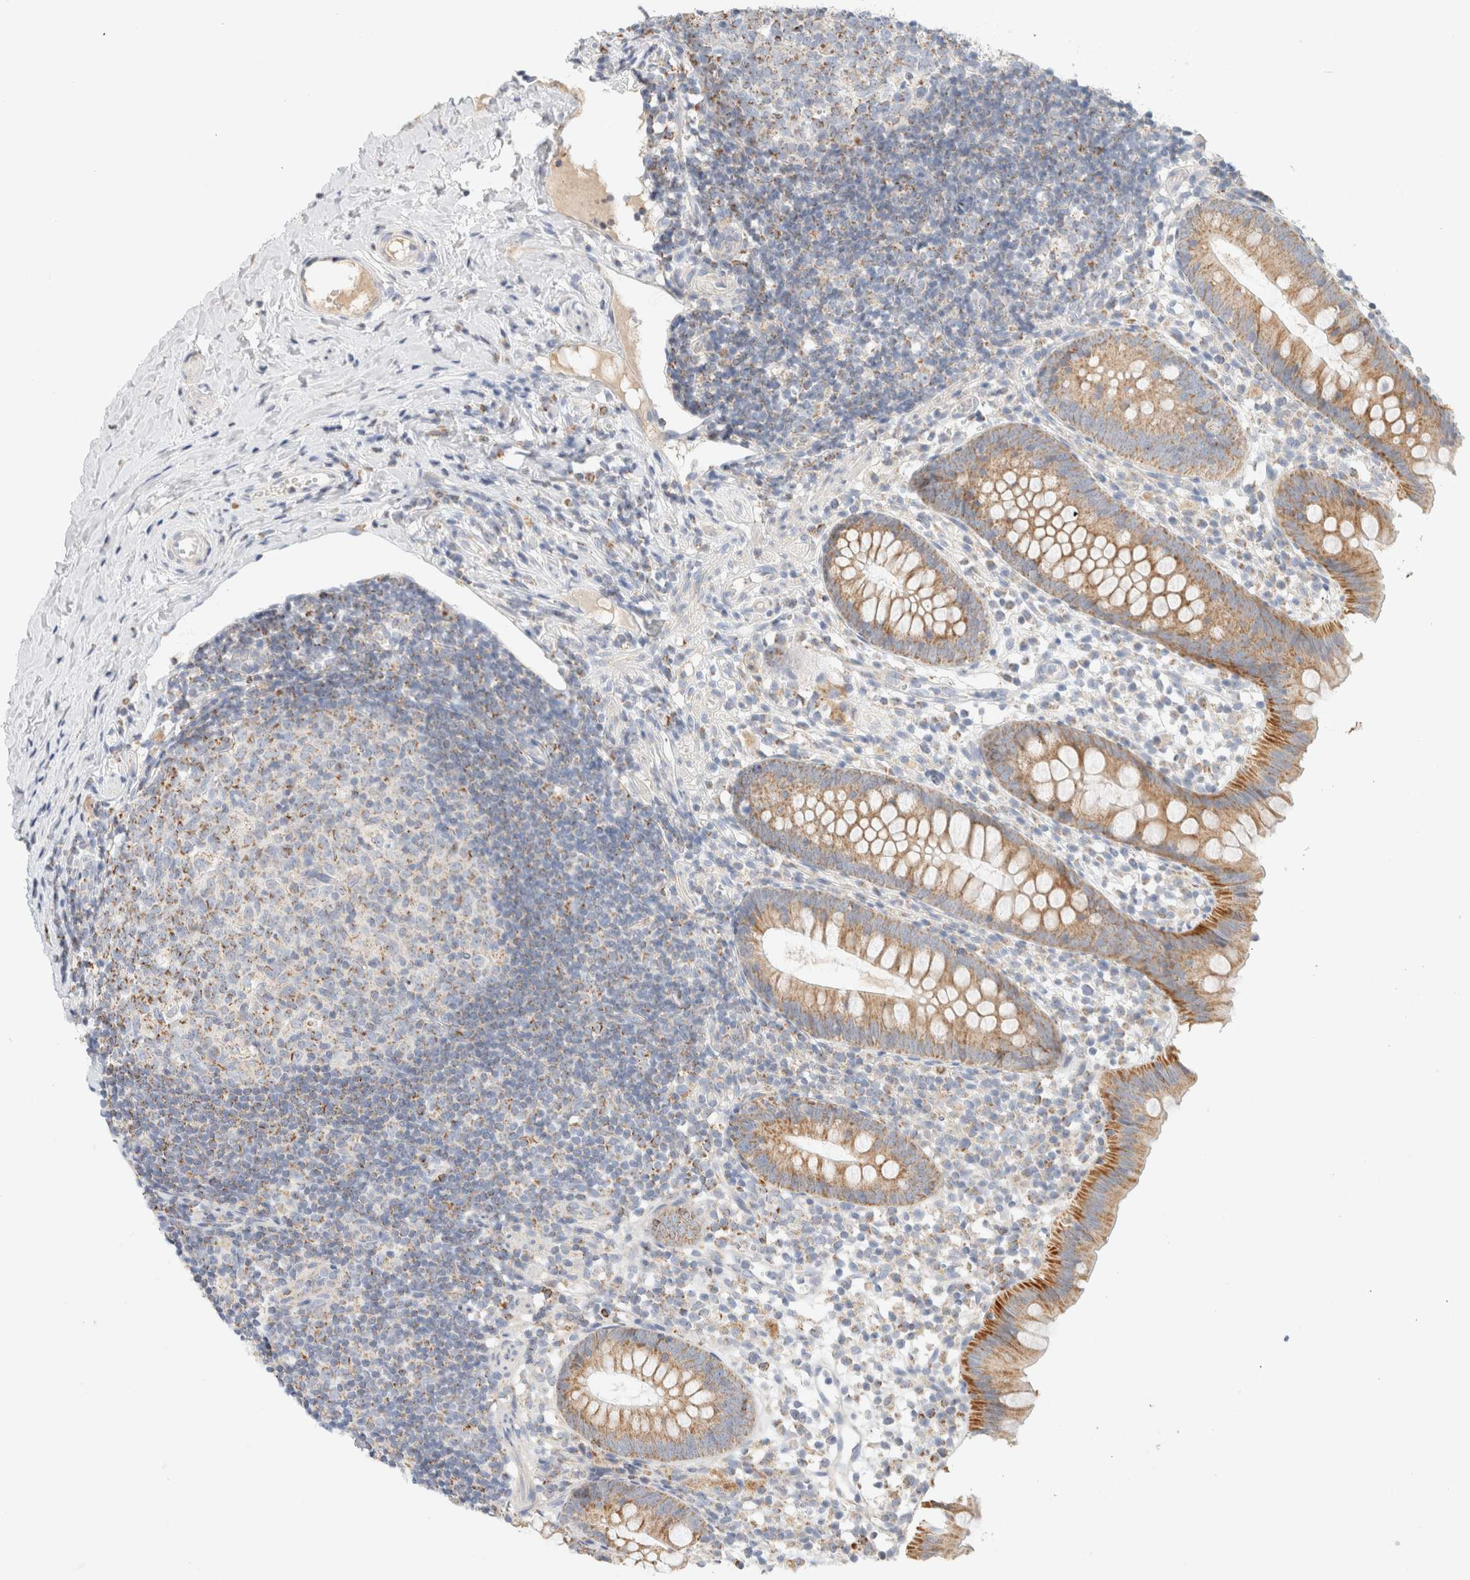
{"staining": {"intensity": "moderate", "quantity": ">75%", "location": "cytoplasmic/membranous"}, "tissue": "appendix", "cell_type": "Glandular cells", "image_type": "normal", "snomed": [{"axis": "morphology", "description": "Normal tissue, NOS"}, {"axis": "topography", "description": "Appendix"}], "caption": "Immunohistochemistry (DAB) staining of normal appendix displays moderate cytoplasmic/membranous protein staining in approximately >75% of glandular cells. Using DAB (brown) and hematoxylin (blue) stains, captured at high magnification using brightfield microscopy.", "gene": "HDHD3", "patient": {"sex": "female", "age": 20}}